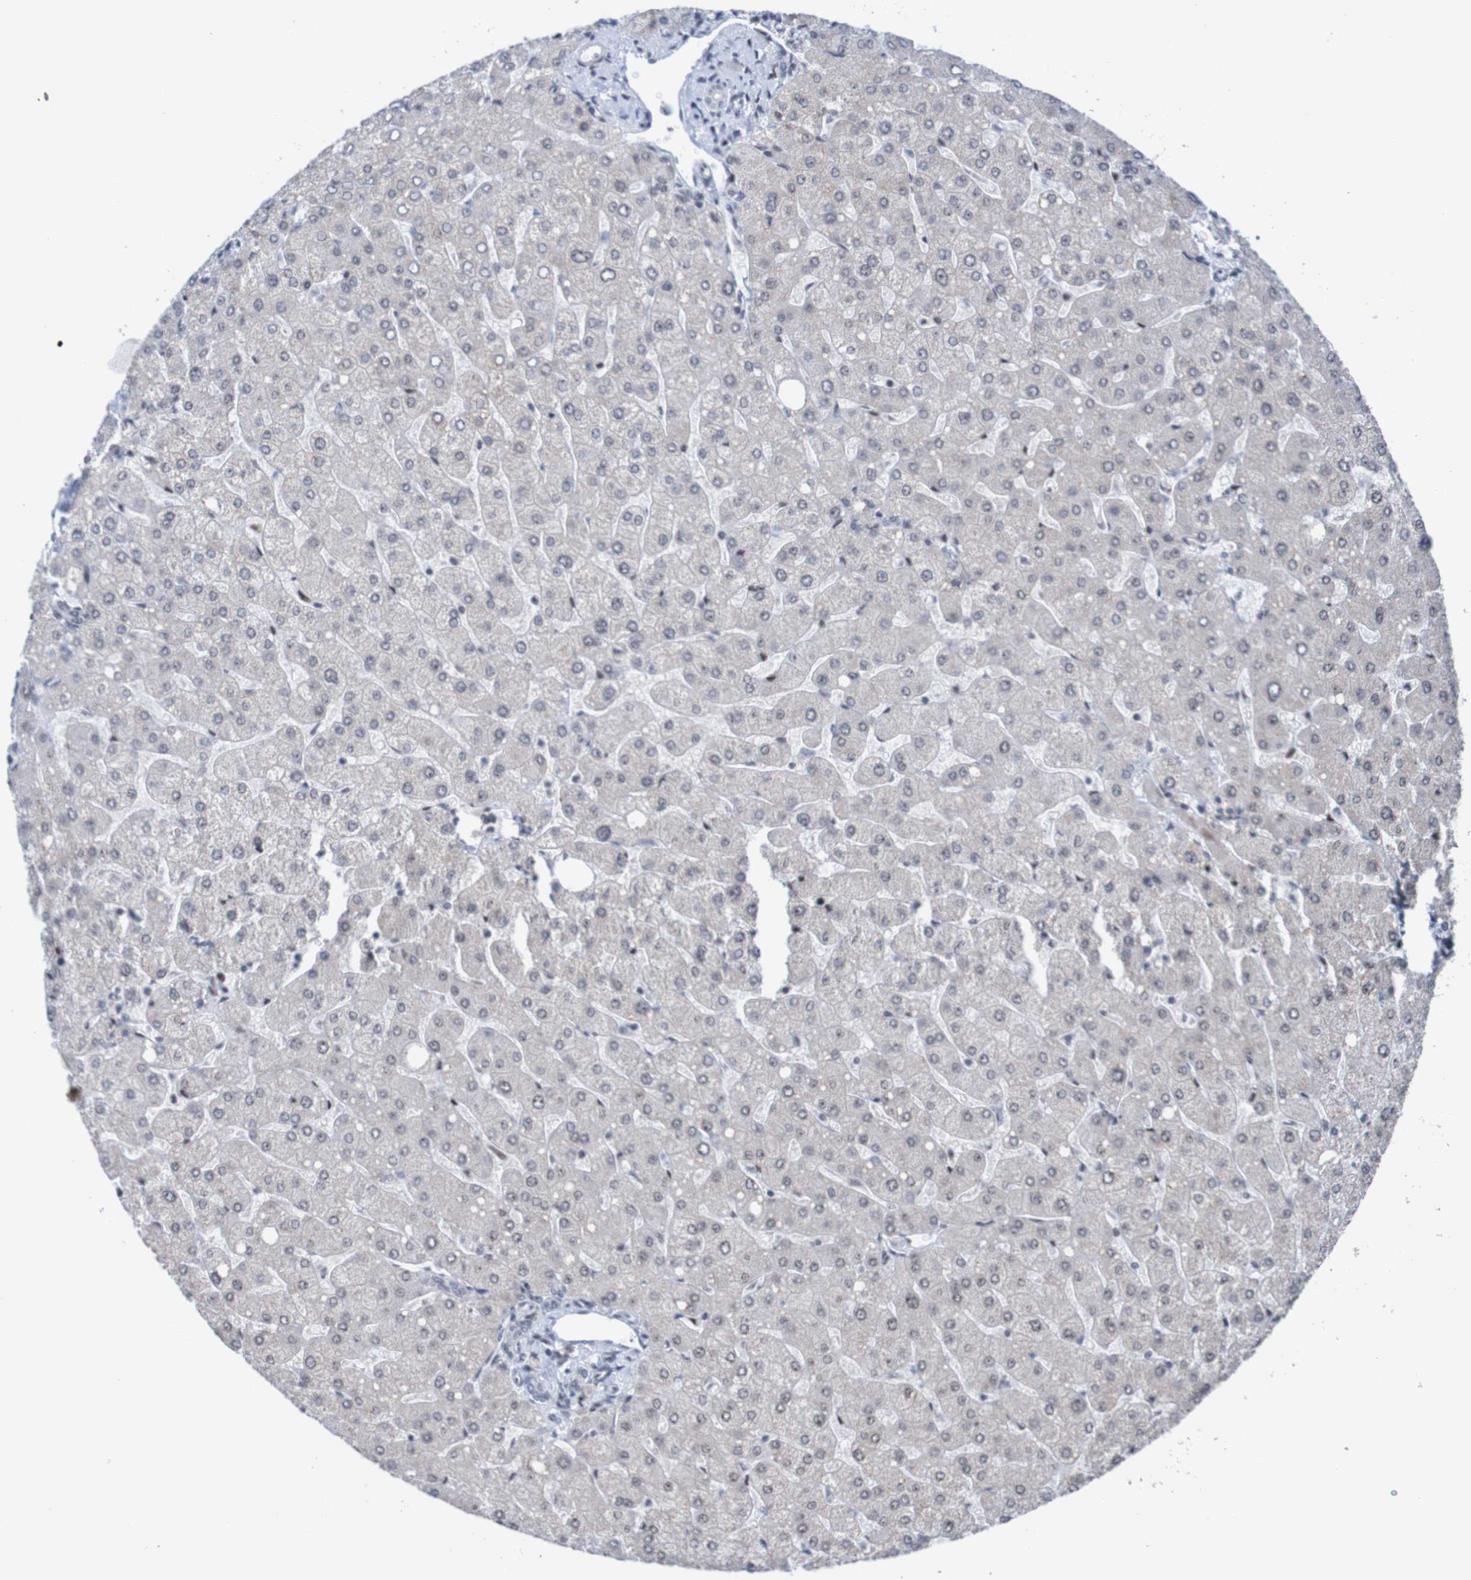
{"staining": {"intensity": "negative", "quantity": "none", "location": "none"}, "tissue": "liver", "cell_type": "Cholangiocytes", "image_type": "normal", "snomed": [{"axis": "morphology", "description": "Normal tissue, NOS"}, {"axis": "topography", "description": "Liver"}], "caption": "Immunohistochemistry histopathology image of benign human liver stained for a protein (brown), which reveals no positivity in cholangiocytes. (Stains: DAB (3,3'-diaminobenzidine) immunohistochemistry with hematoxylin counter stain, Microscopy: brightfield microscopy at high magnification).", "gene": "CDC5L", "patient": {"sex": "male", "age": 55}}